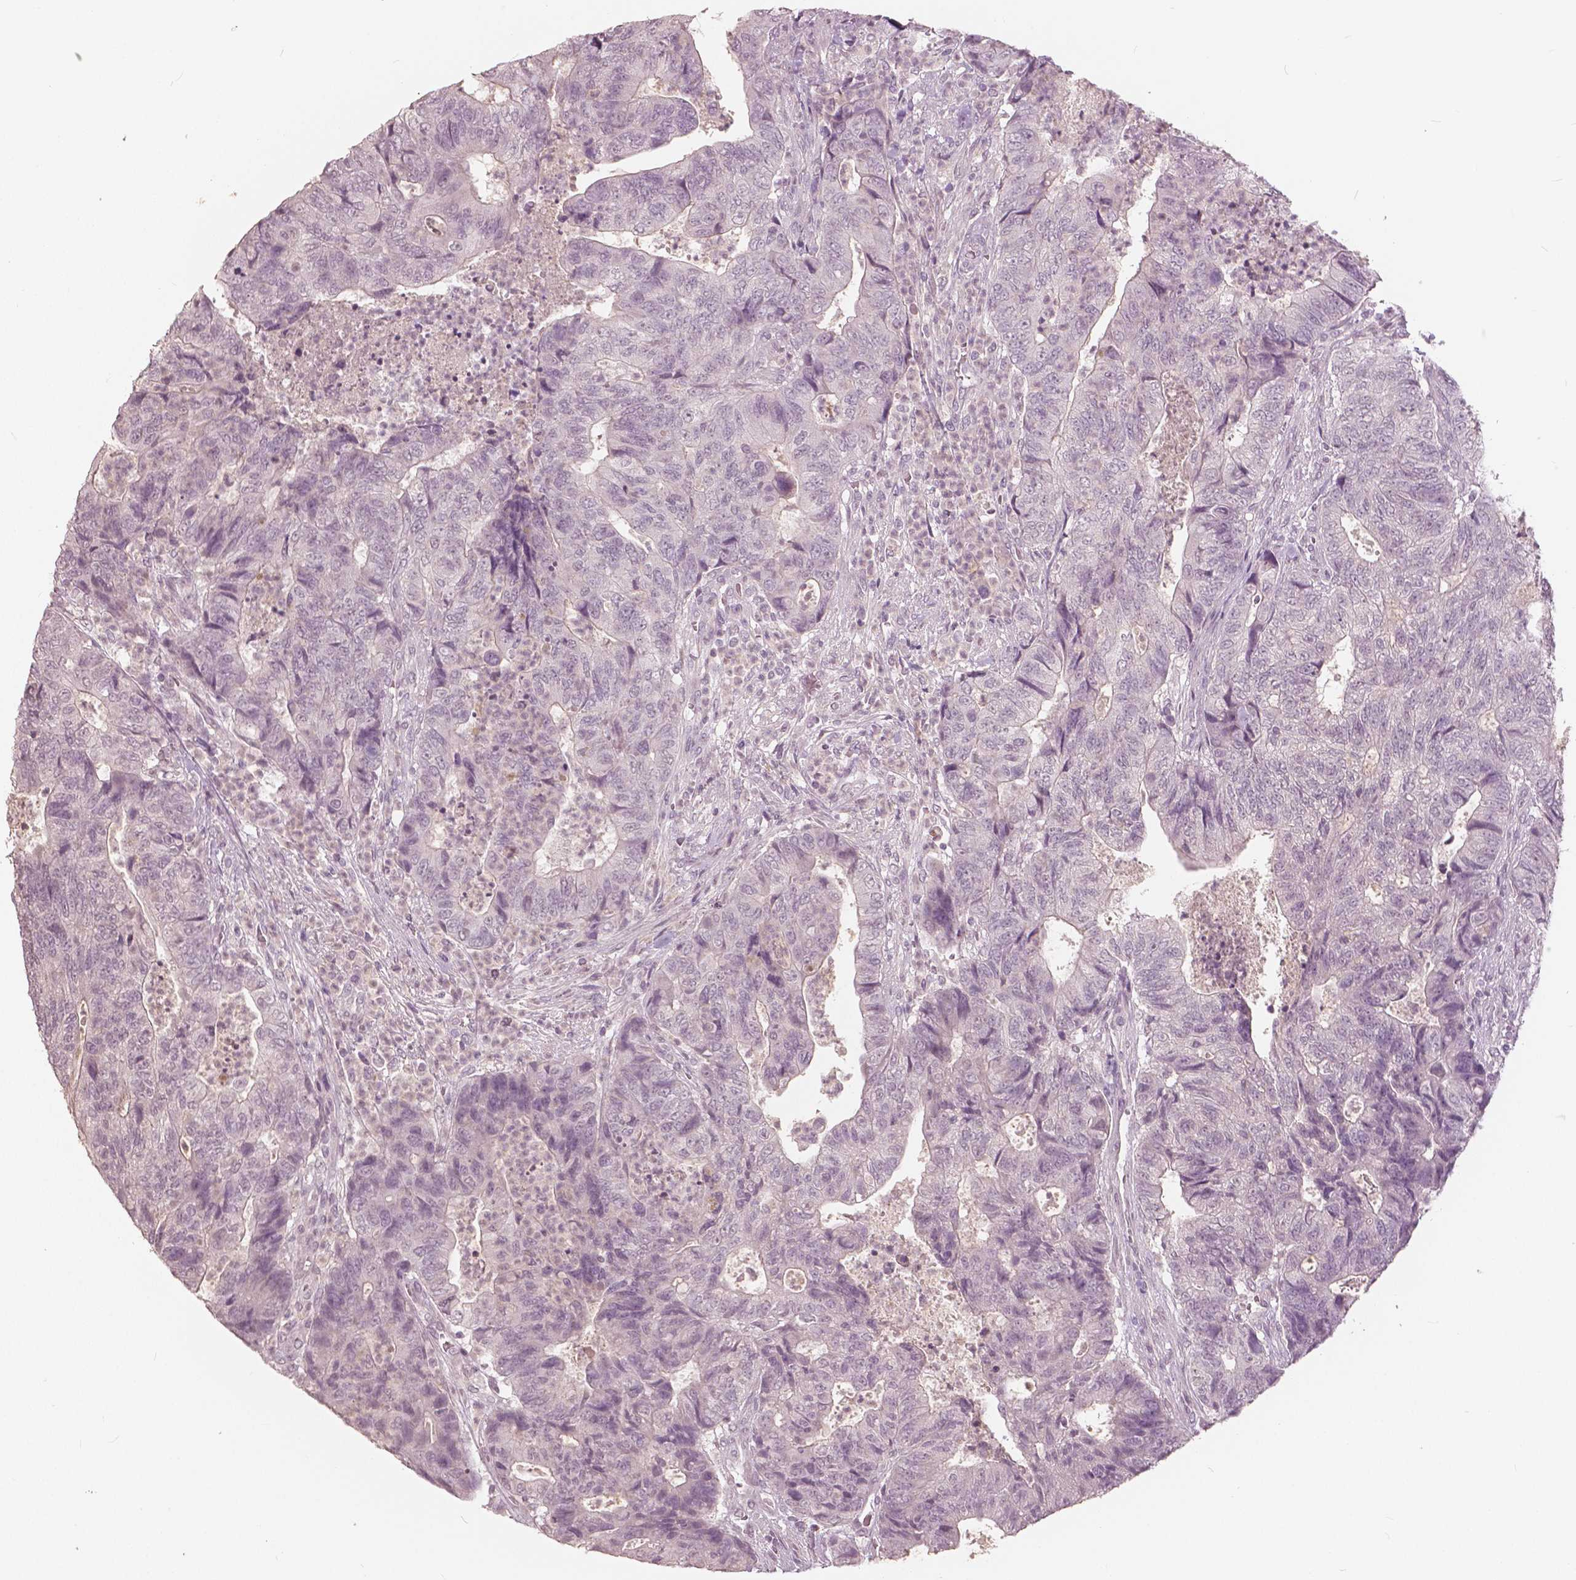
{"staining": {"intensity": "negative", "quantity": "none", "location": "none"}, "tissue": "colorectal cancer", "cell_type": "Tumor cells", "image_type": "cancer", "snomed": [{"axis": "morphology", "description": "Adenocarcinoma, NOS"}, {"axis": "topography", "description": "Colon"}], "caption": "There is no significant expression in tumor cells of colorectal cancer.", "gene": "NANOG", "patient": {"sex": "female", "age": 48}}